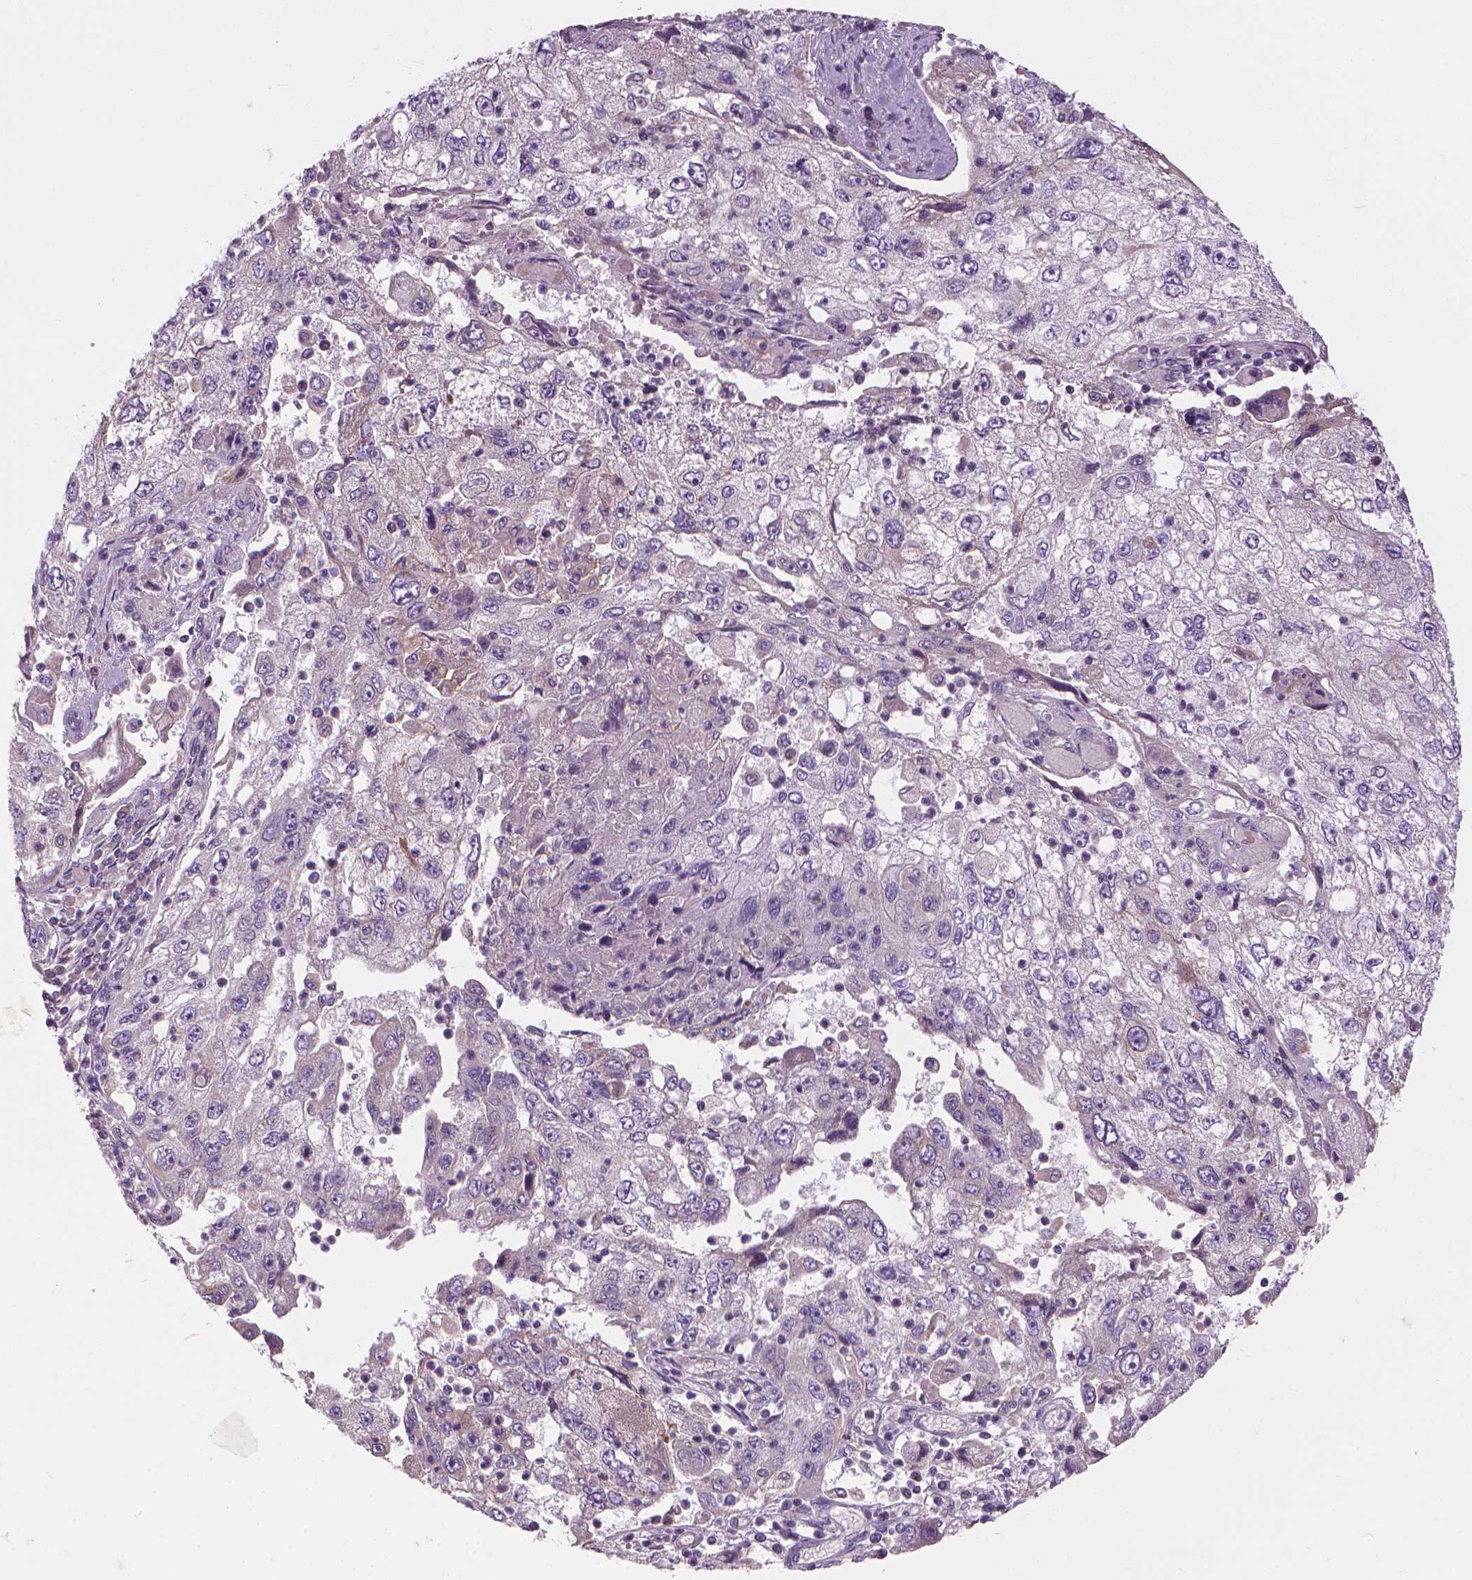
{"staining": {"intensity": "negative", "quantity": "none", "location": "none"}, "tissue": "cervical cancer", "cell_type": "Tumor cells", "image_type": "cancer", "snomed": [{"axis": "morphology", "description": "Squamous cell carcinoma, NOS"}, {"axis": "topography", "description": "Cervix"}], "caption": "IHC of human cervical cancer demonstrates no staining in tumor cells.", "gene": "RIIAD1", "patient": {"sex": "female", "age": 36}}